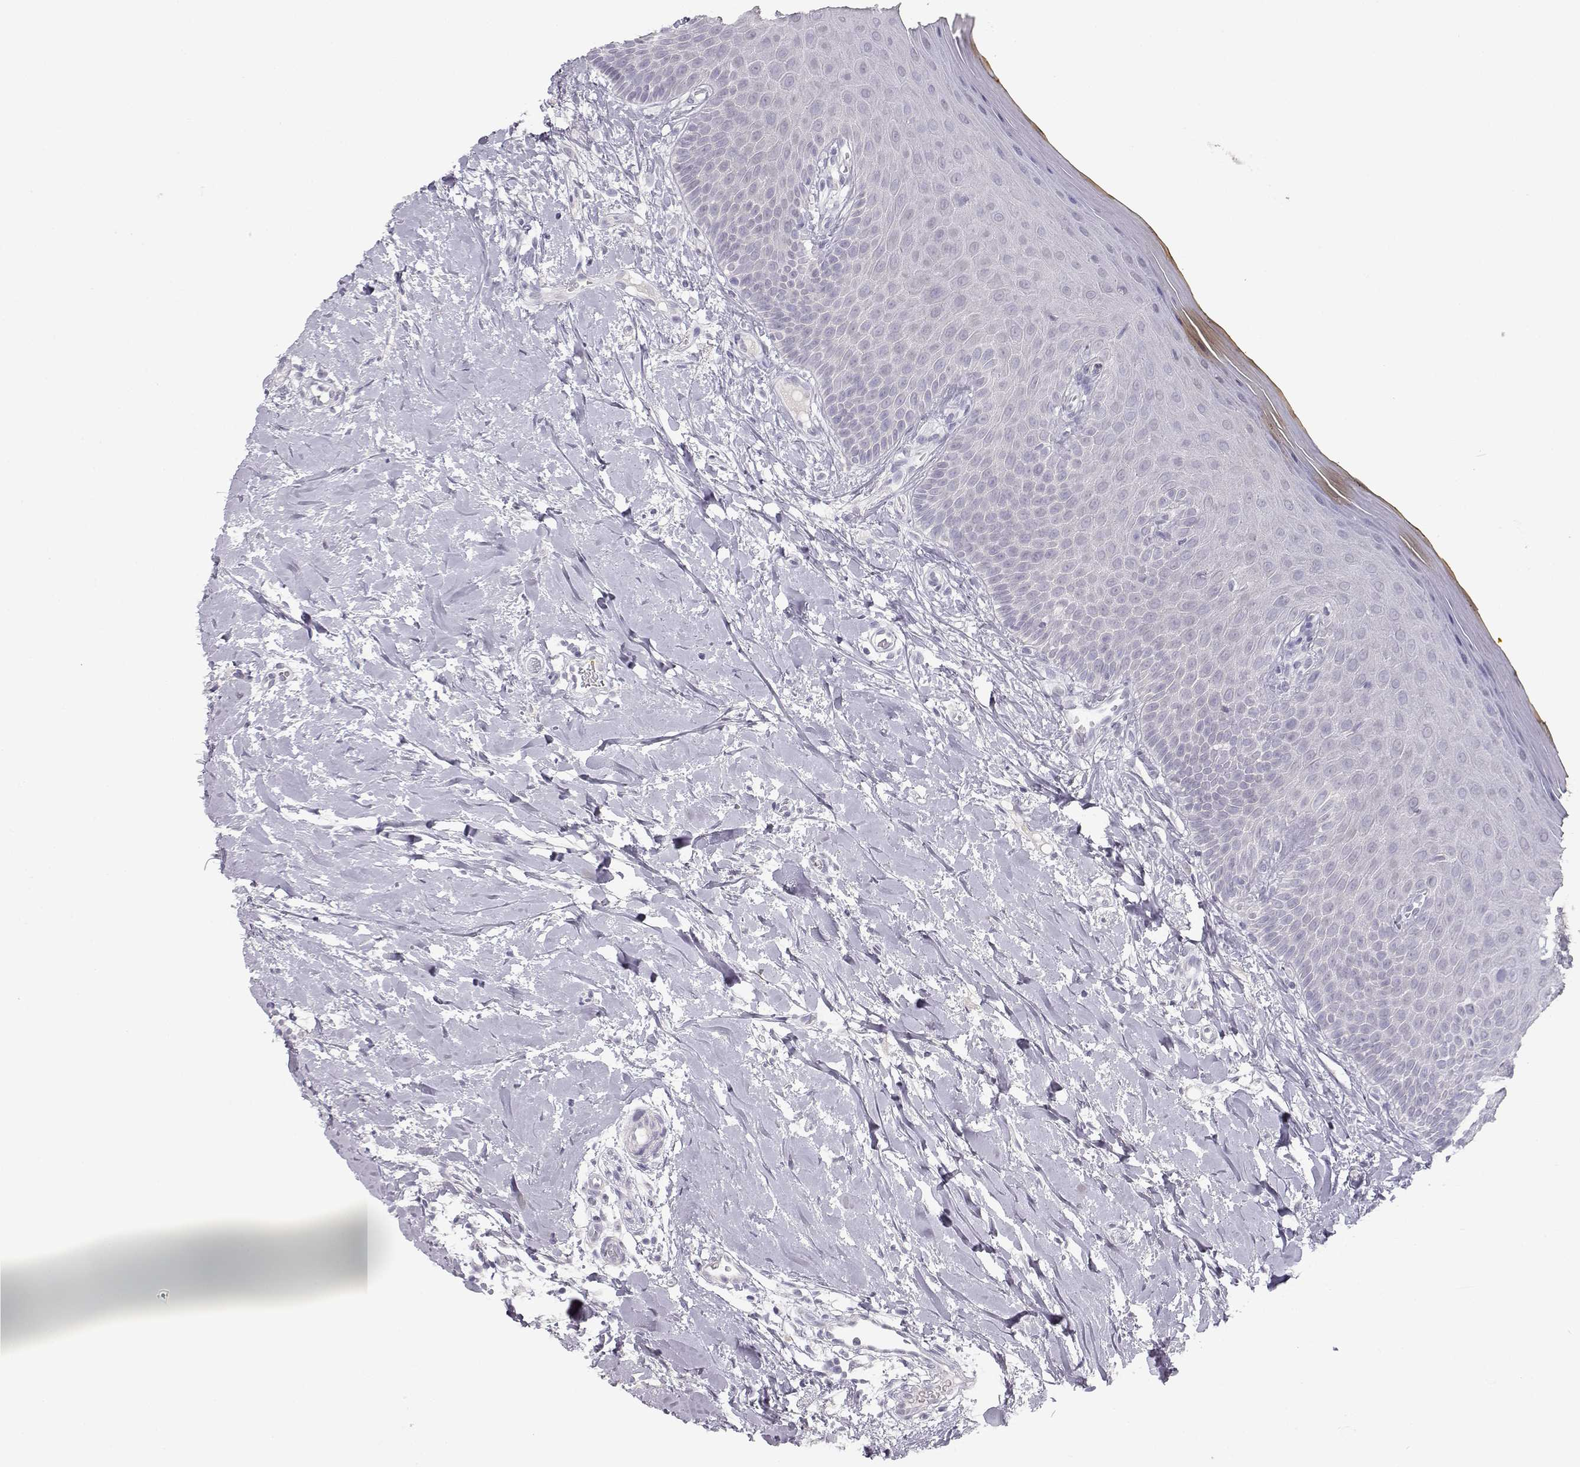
{"staining": {"intensity": "negative", "quantity": "none", "location": "none"}, "tissue": "oral mucosa", "cell_type": "Squamous epithelial cells", "image_type": "normal", "snomed": [{"axis": "morphology", "description": "Normal tissue, NOS"}, {"axis": "topography", "description": "Oral tissue"}], "caption": "Squamous epithelial cells are negative for protein expression in unremarkable human oral mucosa.", "gene": "TKTL1", "patient": {"sex": "female", "age": 43}}